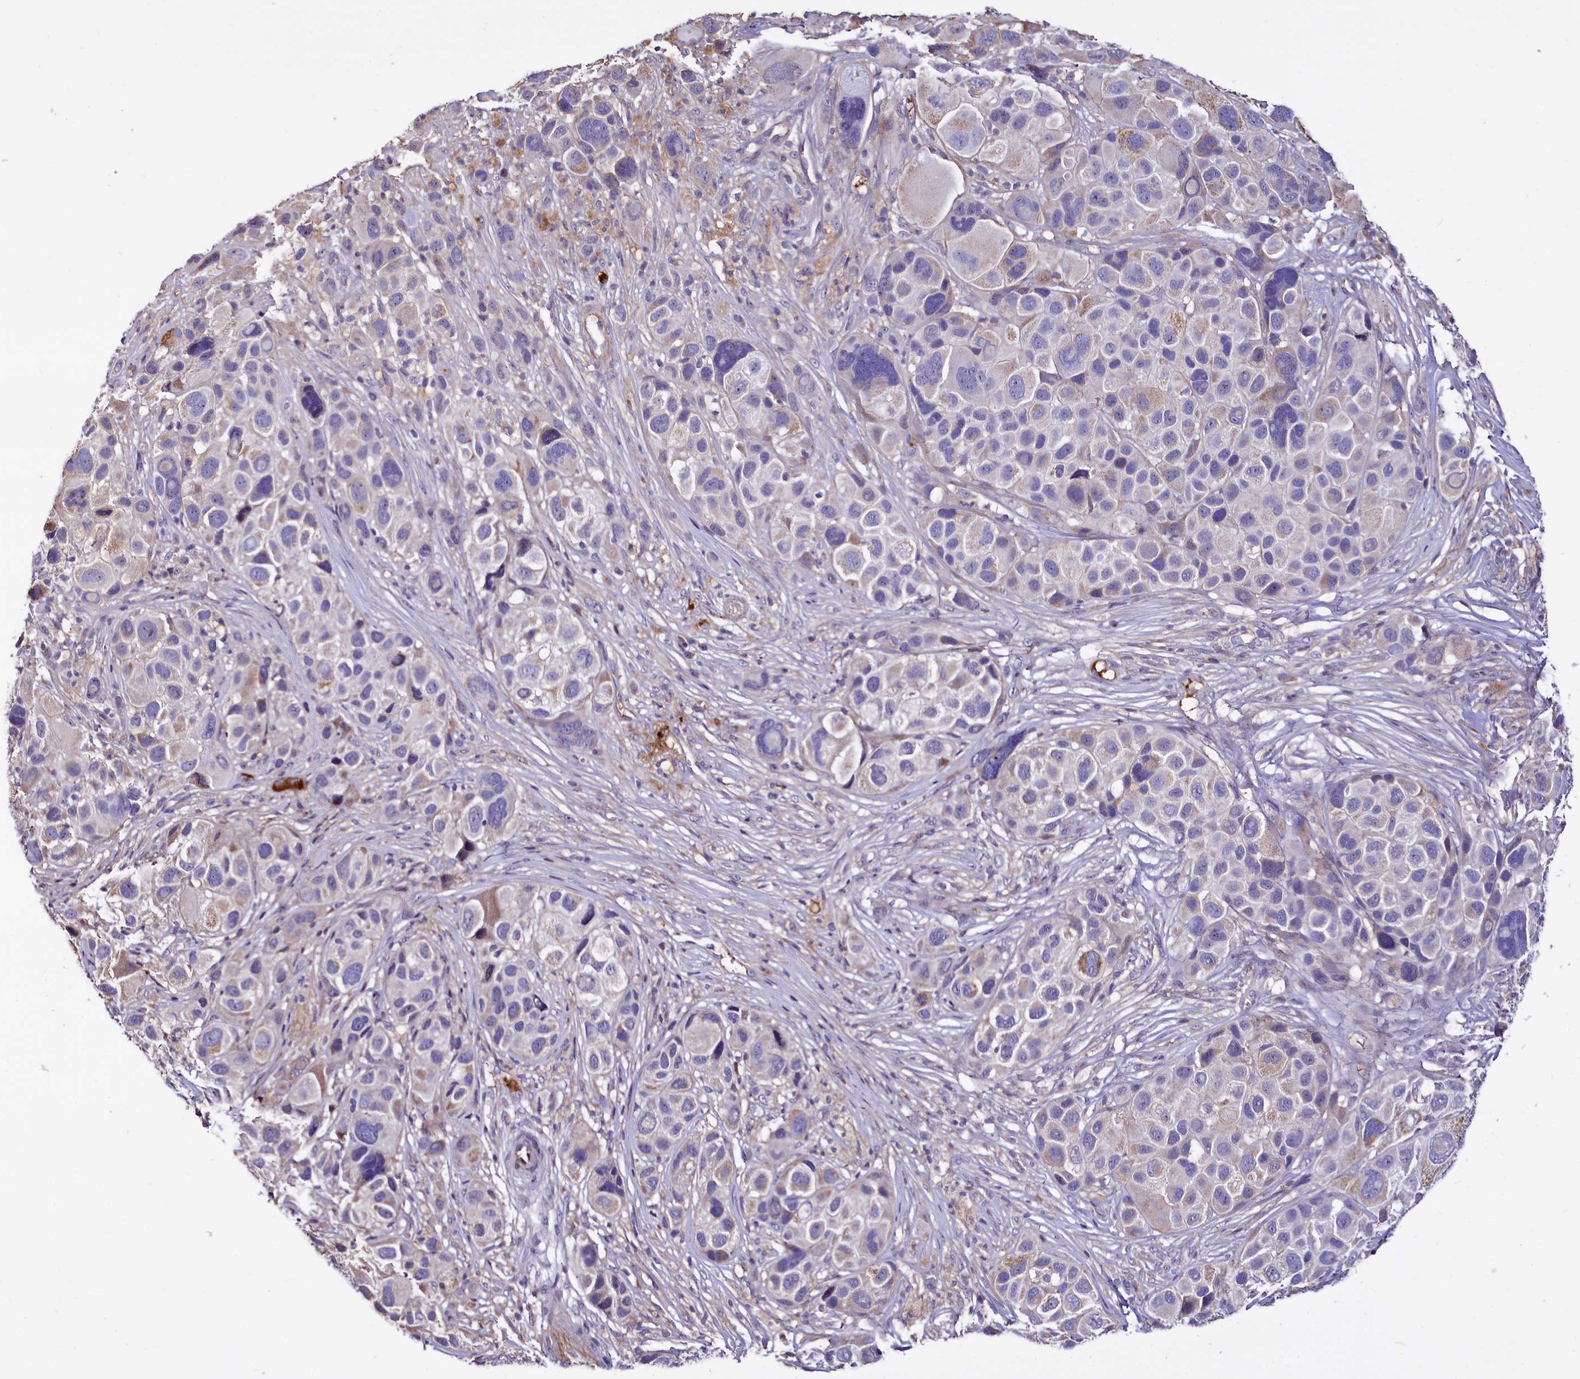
{"staining": {"intensity": "weak", "quantity": "25%-75%", "location": "cytoplasmic/membranous"}, "tissue": "melanoma", "cell_type": "Tumor cells", "image_type": "cancer", "snomed": [{"axis": "morphology", "description": "Malignant melanoma, NOS"}, {"axis": "topography", "description": "Skin of trunk"}], "caption": "Tumor cells display weak cytoplasmic/membranous positivity in about 25%-75% of cells in melanoma. Immunohistochemistry stains the protein in brown and the nuclei are stained blue.", "gene": "RPUSD3", "patient": {"sex": "male", "age": 71}}